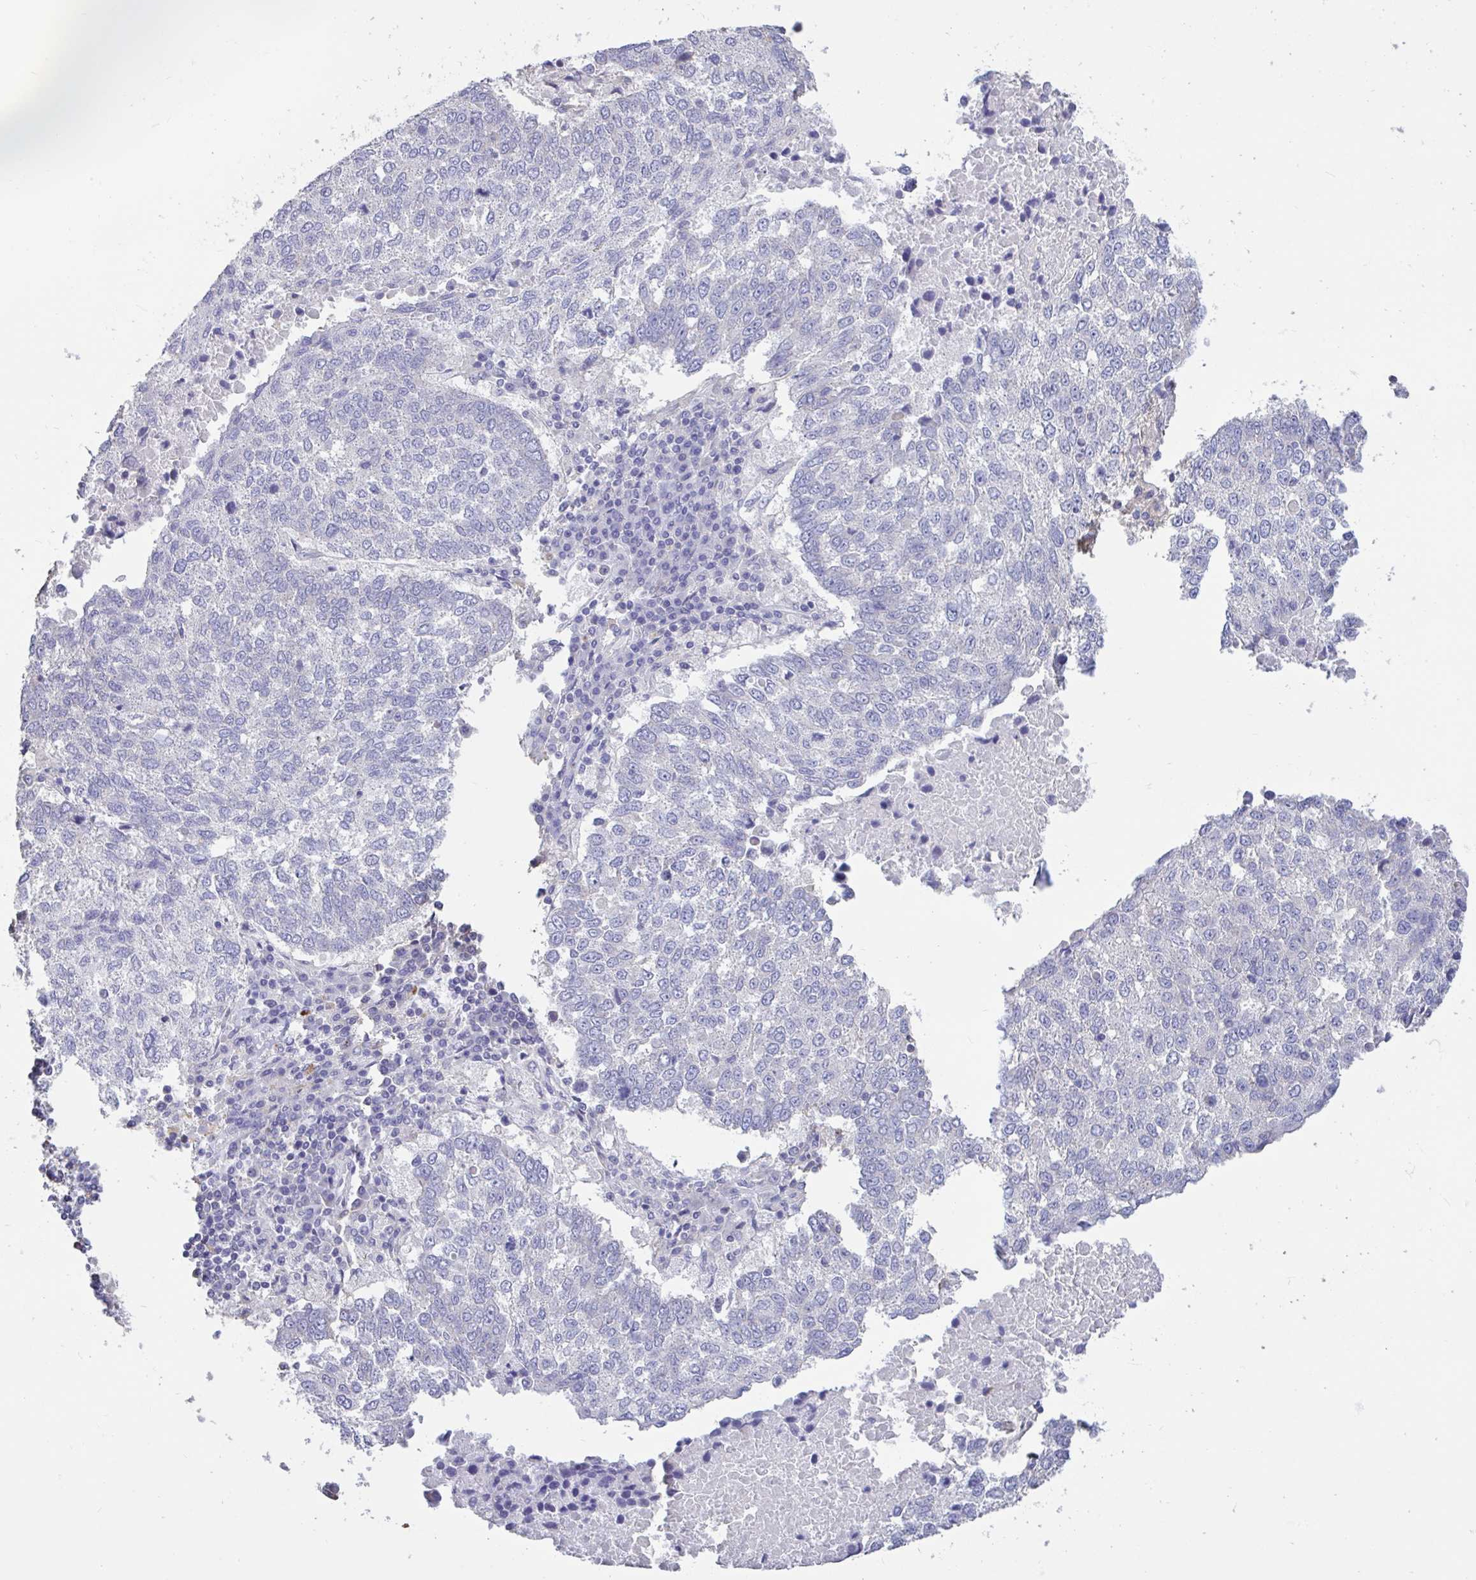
{"staining": {"intensity": "negative", "quantity": "none", "location": "none"}, "tissue": "lung cancer", "cell_type": "Tumor cells", "image_type": "cancer", "snomed": [{"axis": "morphology", "description": "Squamous cell carcinoma, NOS"}, {"axis": "topography", "description": "Lung"}], "caption": "High power microscopy micrograph of an immunohistochemistry (IHC) micrograph of lung cancer, revealing no significant positivity in tumor cells.", "gene": "DDX39A", "patient": {"sex": "male", "age": 73}}